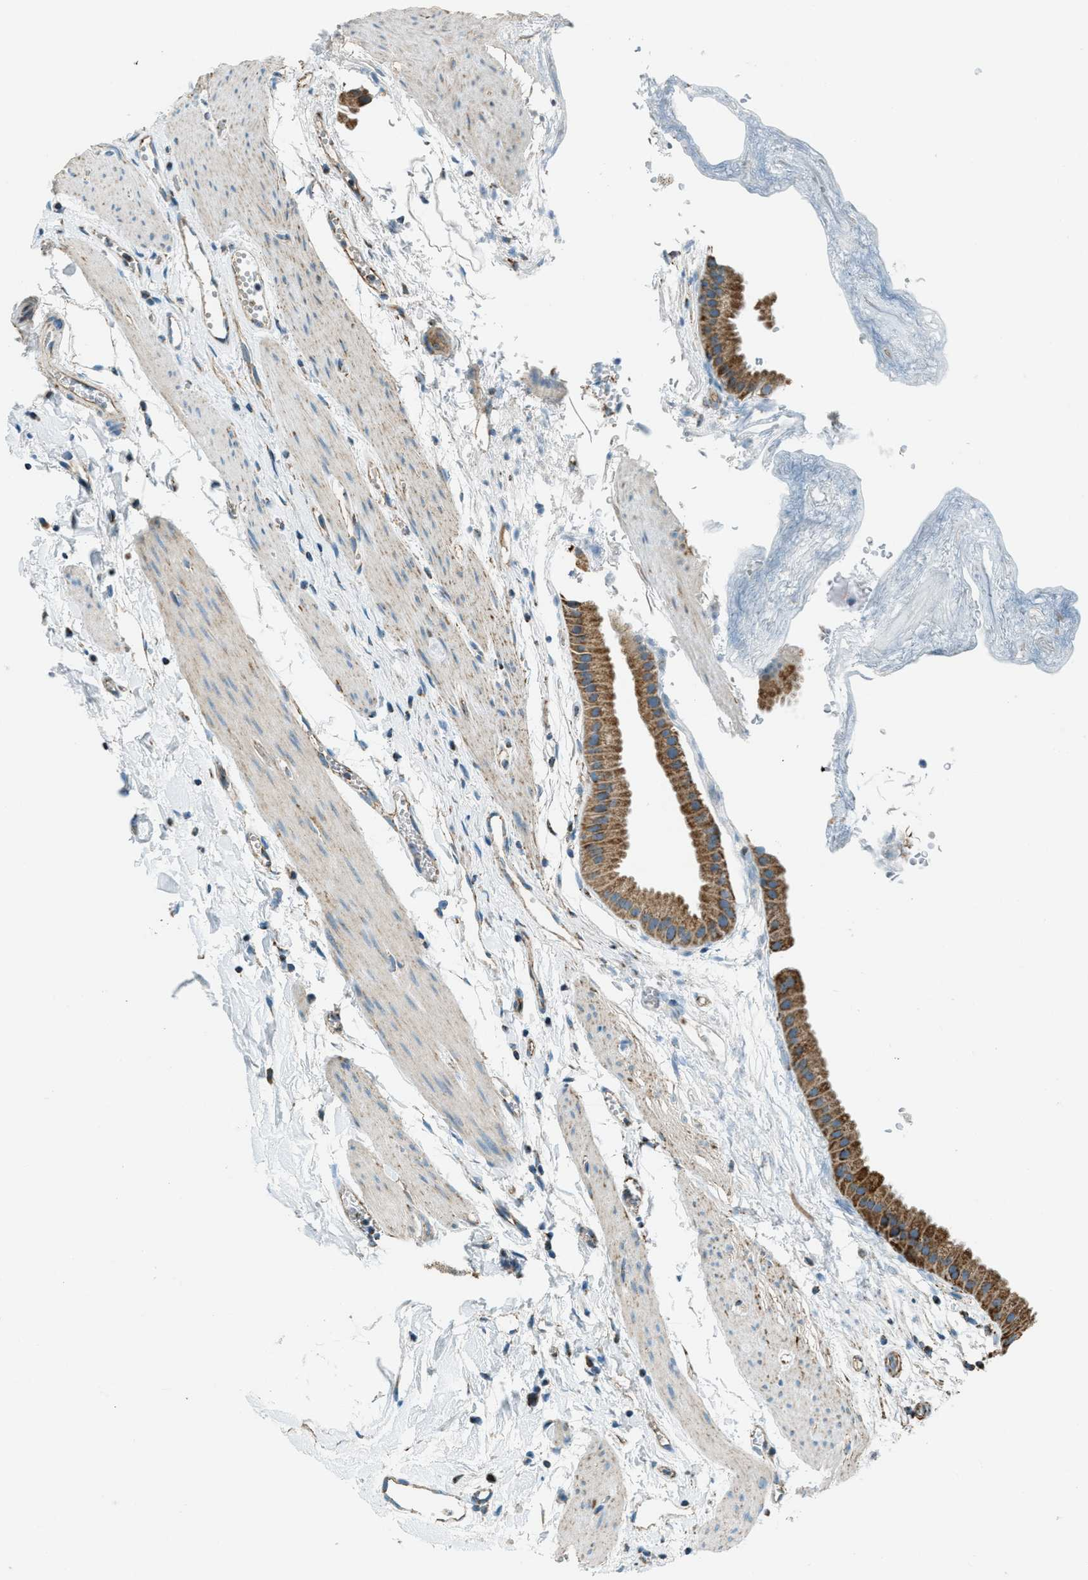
{"staining": {"intensity": "moderate", "quantity": ">75%", "location": "cytoplasmic/membranous"}, "tissue": "gallbladder", "cell_type": "Glandular cells", "image_type": "normal", "snomed": [{"axis": "morphology", "description": "Normal tissue, NOS"}, {"axis": "topography", "description": "Gallbladder"}], "caption": "Gallbladder was stained to show a protein in brown. There is medium levels of moderate cytoplasmic/membranous positivity in about >75% of glandular cells. (DAB IHC with brightfield microscopy, high magnification).", "gene": "CHST15", "patient": {"sex": "female", "age": 64}}